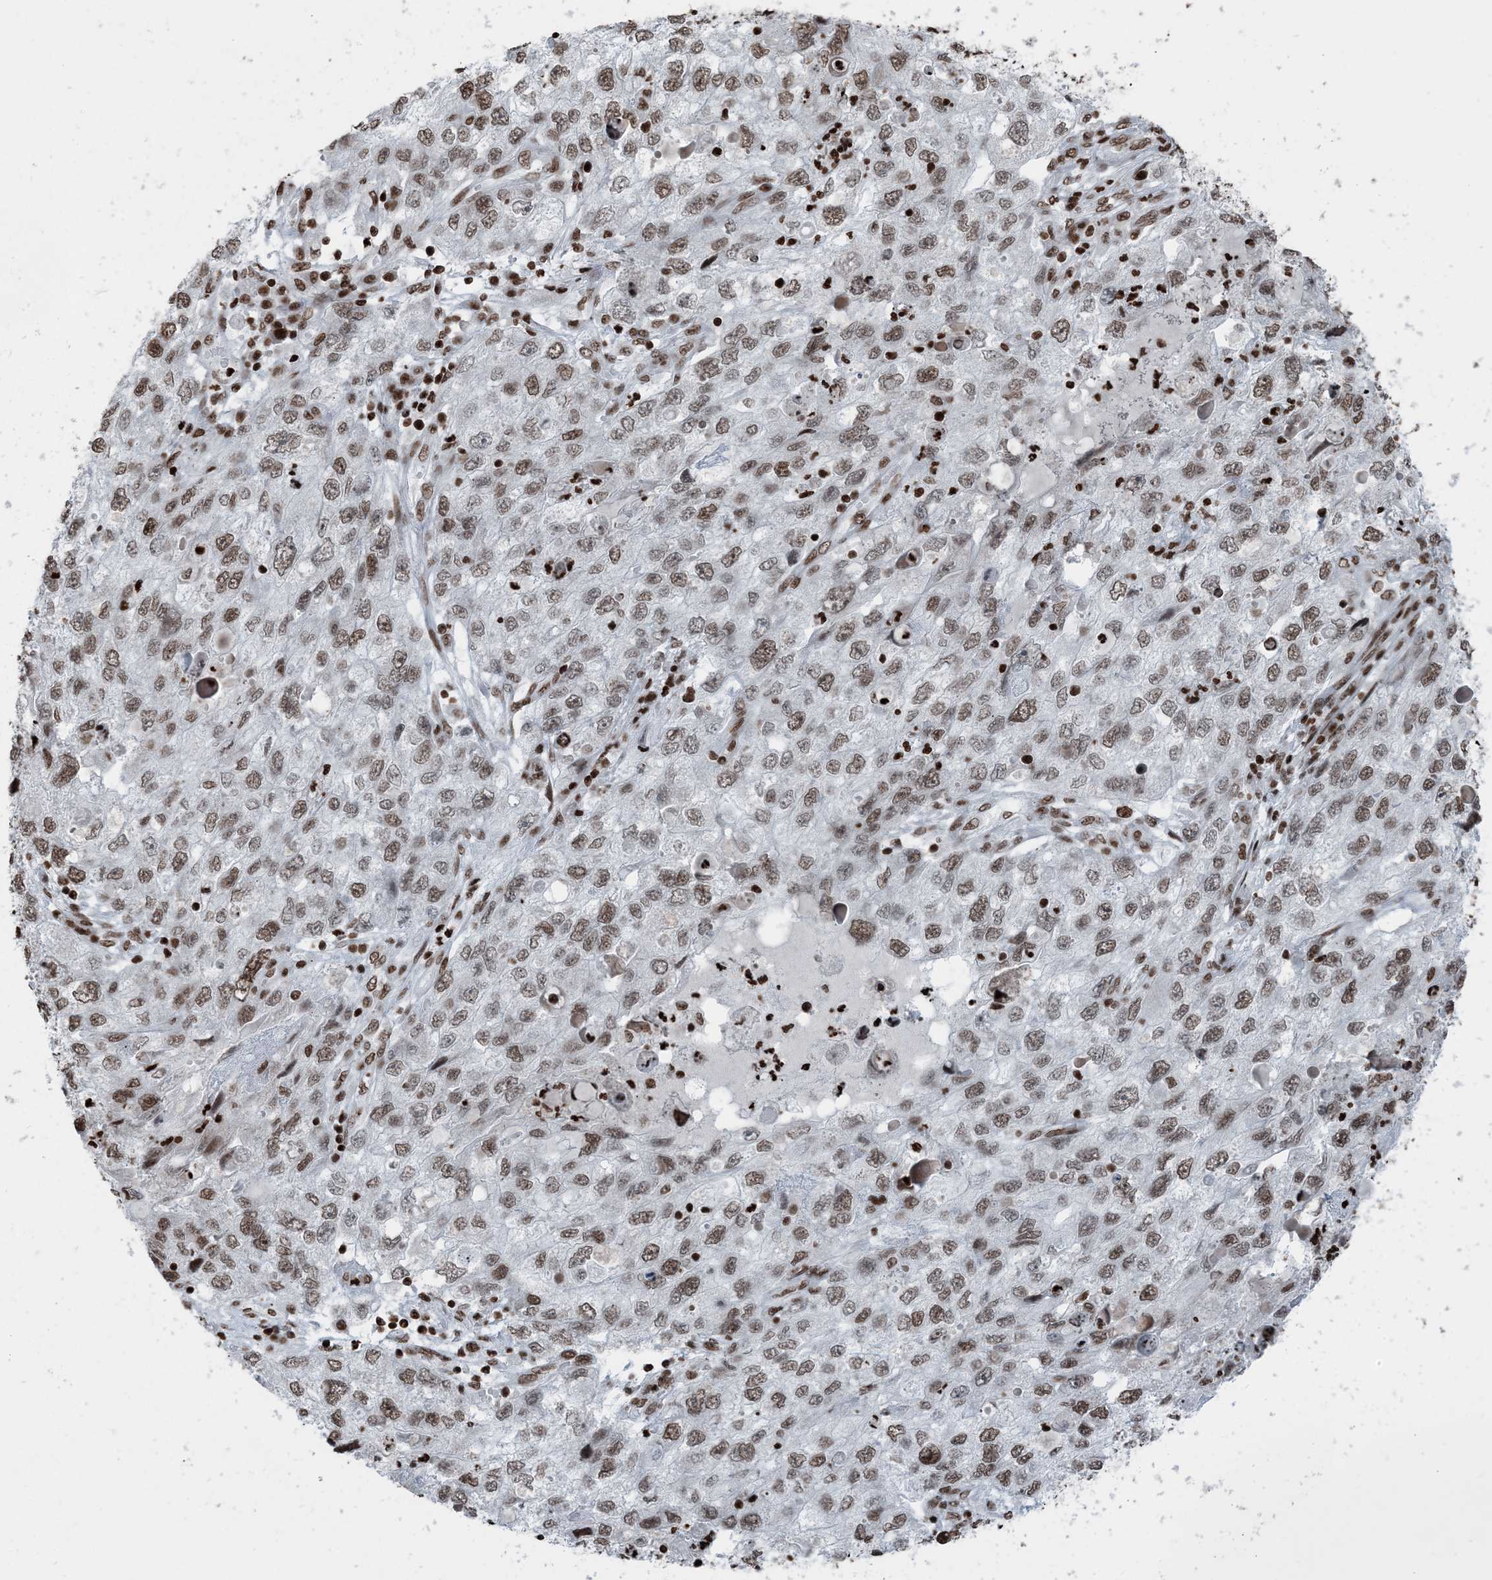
{"staining": {"intensity": "moderate", "quantity": ">75%", "location": "nuclear"}, "tissue": "endometrial cancer", "cell_type": "Tumor cells", "image_type": "cancer", "snomed": [{"axis": "morphology", "description": "Adenocarcinoma, NOS"}, {"axis": "topography", "description": "Endometrium"}], "caption": "Immunohistochemical staining of endometrial cancer demonstrates medium levels of moderate nuclear expression in about >75% of tumor cells.", "gene": "H3-3B", "patient": {"sex": "female", "age": 49}}